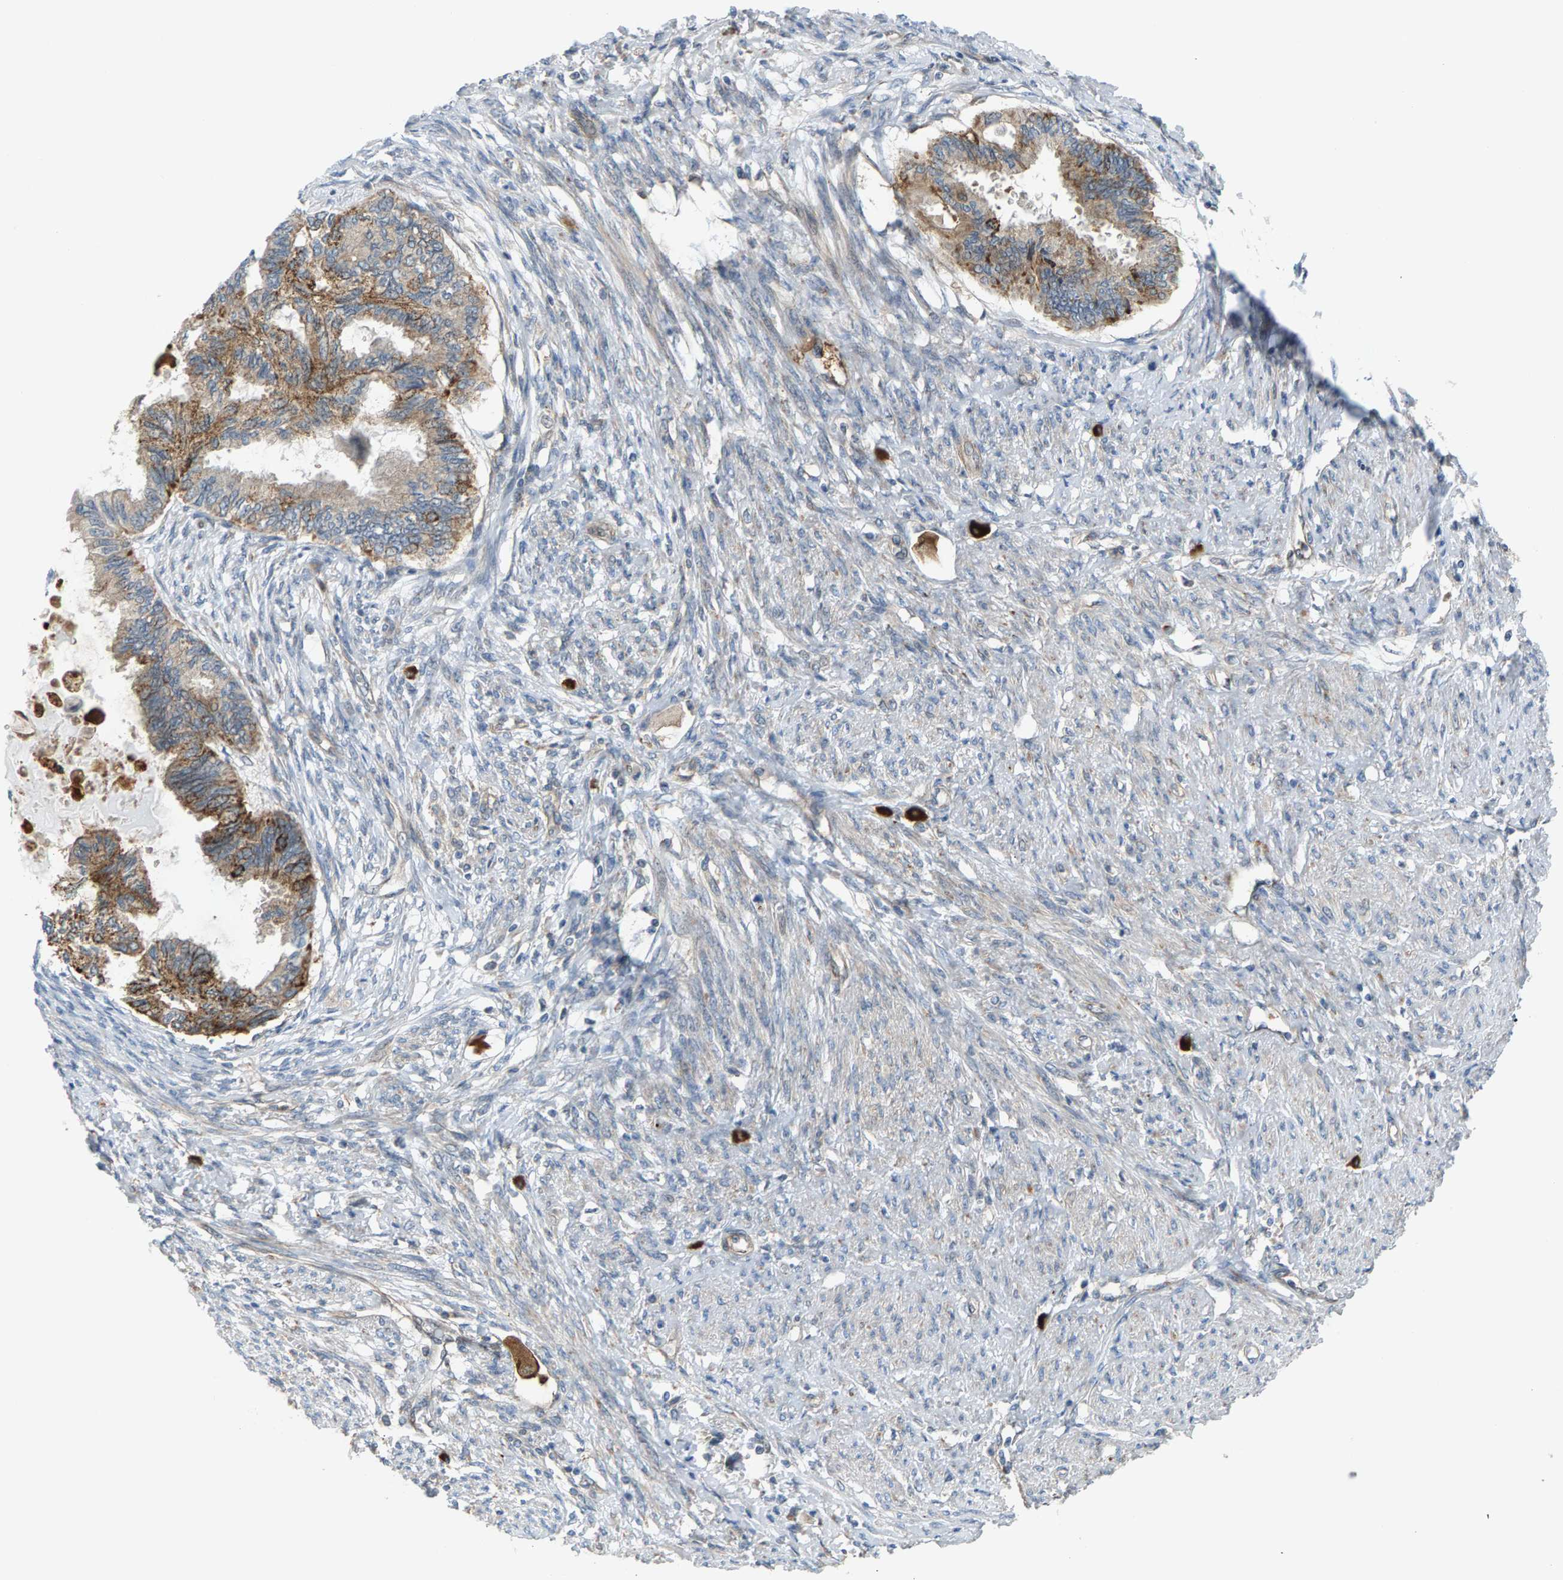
{"staining": {"intensity": "moderate", "quantity": "25%-75%", "location": "cytoplasmic/membranous"}, "tissue": "cervical cancer", "cell_type": "Tumor cells", "image_type": "cancer", "snomed": [{"axis": "morphology", "description": "Normal tissue, NOS"}, {"axis": "morphology", "description": "Adenocarcinoma, NOS"}, {"axis": "topography", "description": "Cervix"}, {"axis": "topography", "description": "Endometrium"}], "caption": "Cervical adenocarcinoma stained with a brown dye shows moderate cytoplasmic/membranous positive staining in approximately 25%-75% of tumor cells.", "gene": "PDCL", "patient": {"sex": "female", "age": 86}}